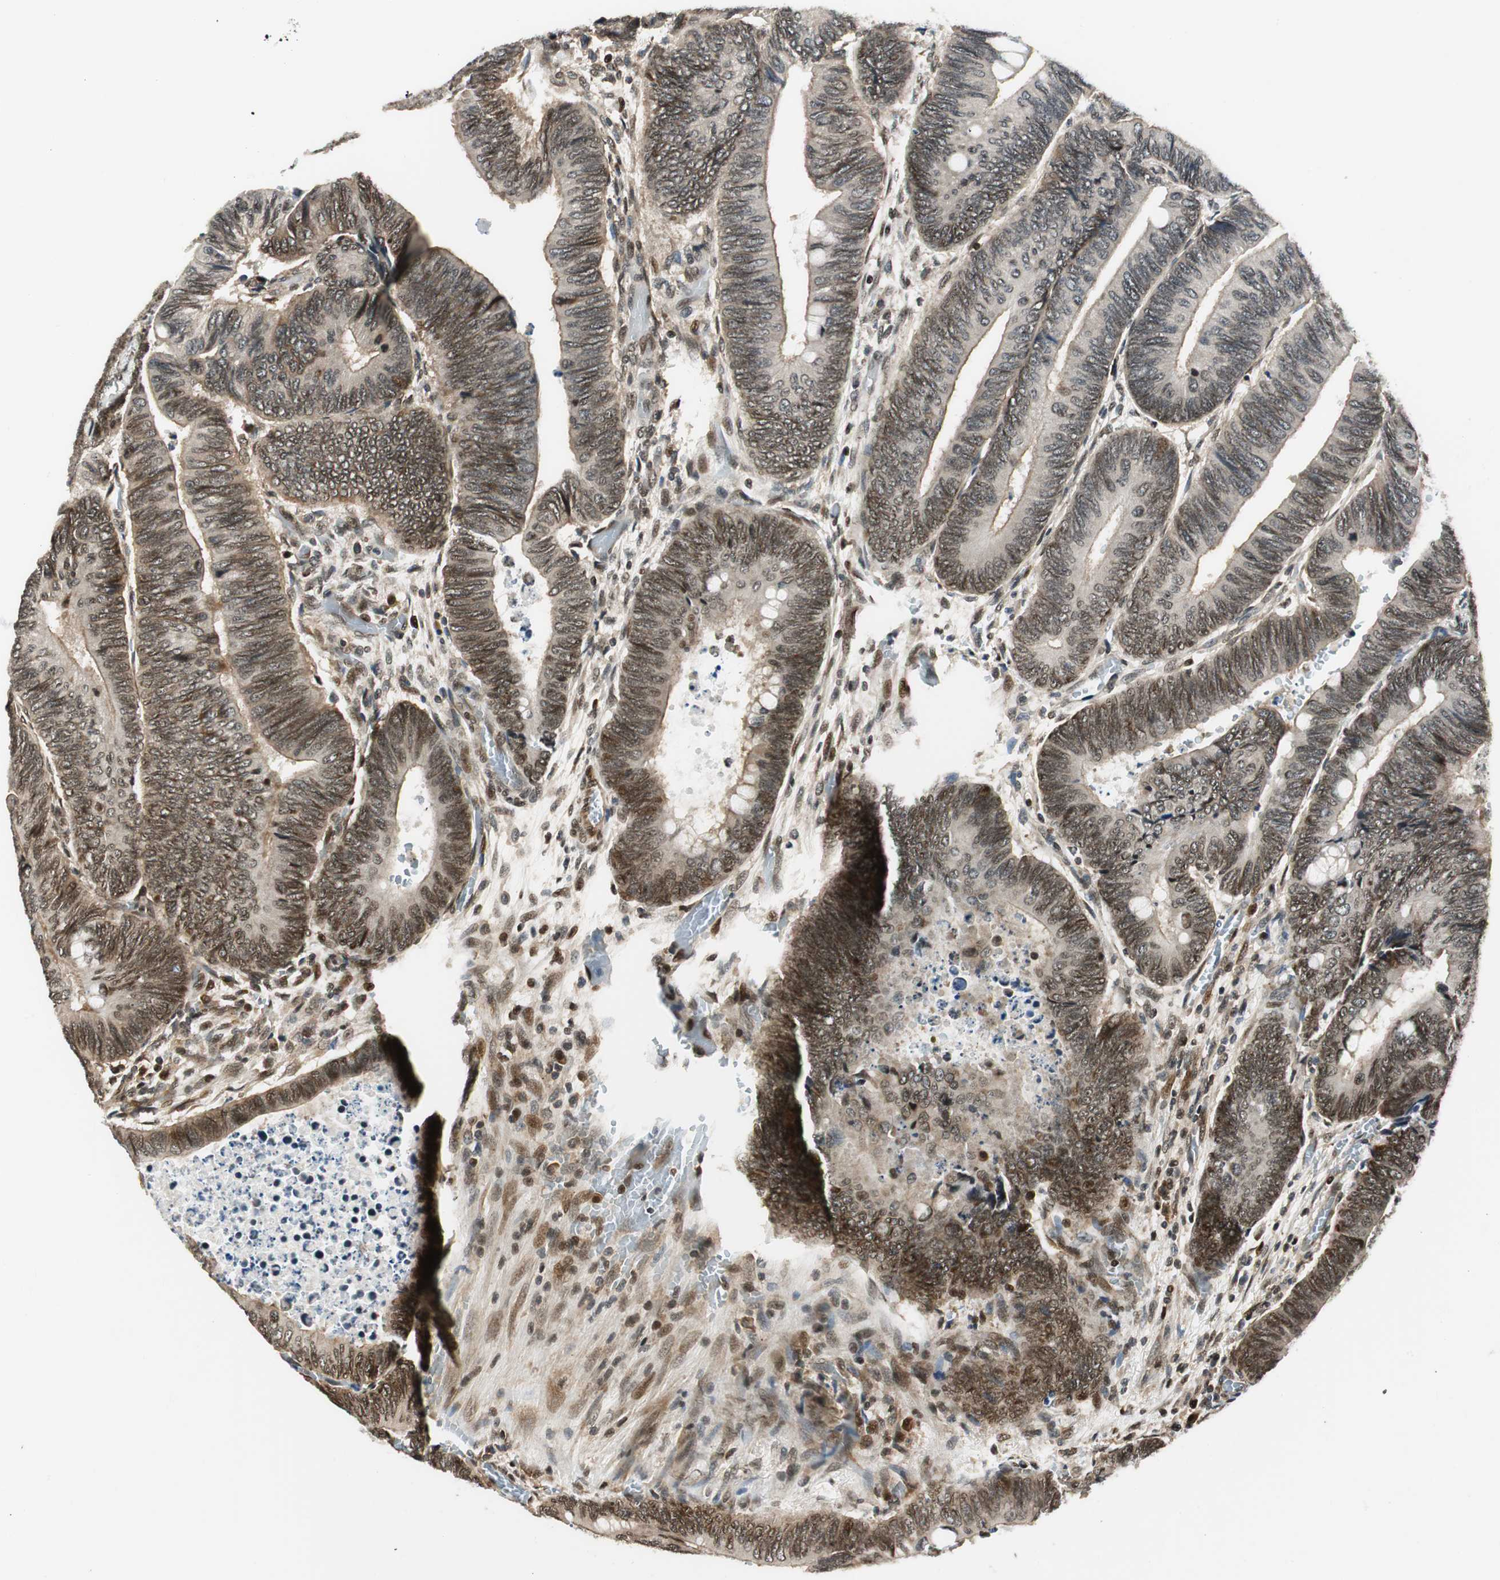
{"staining": {"intensity": "moderate", "quantity": ">75%", "location": "cytoplasmic/membranous,nuclear"}, "tissue": "colorectal cancer", "cell_type": "Tumor cells", "image_type": "cancer", "snomed": [{"axis": "morphology", "description": "Normal tissue, NOS"}, {"axis": "morphology", "description": "Adenocarcinoma, NOS"}, {"axis": "topography", "description": "Rectum"}, {"axis": "topography", "description": "Peripheral nerve tissue"}], "caption": "This photomicrograph reveals IHC staining of colorectal adenocarcinoma, with medium moderate cytoplasmic/membranous and nuclear positivity in about >75% of tumor cells.", "gene": "RING1", "patient": {"sex": "male", "age": 92}}